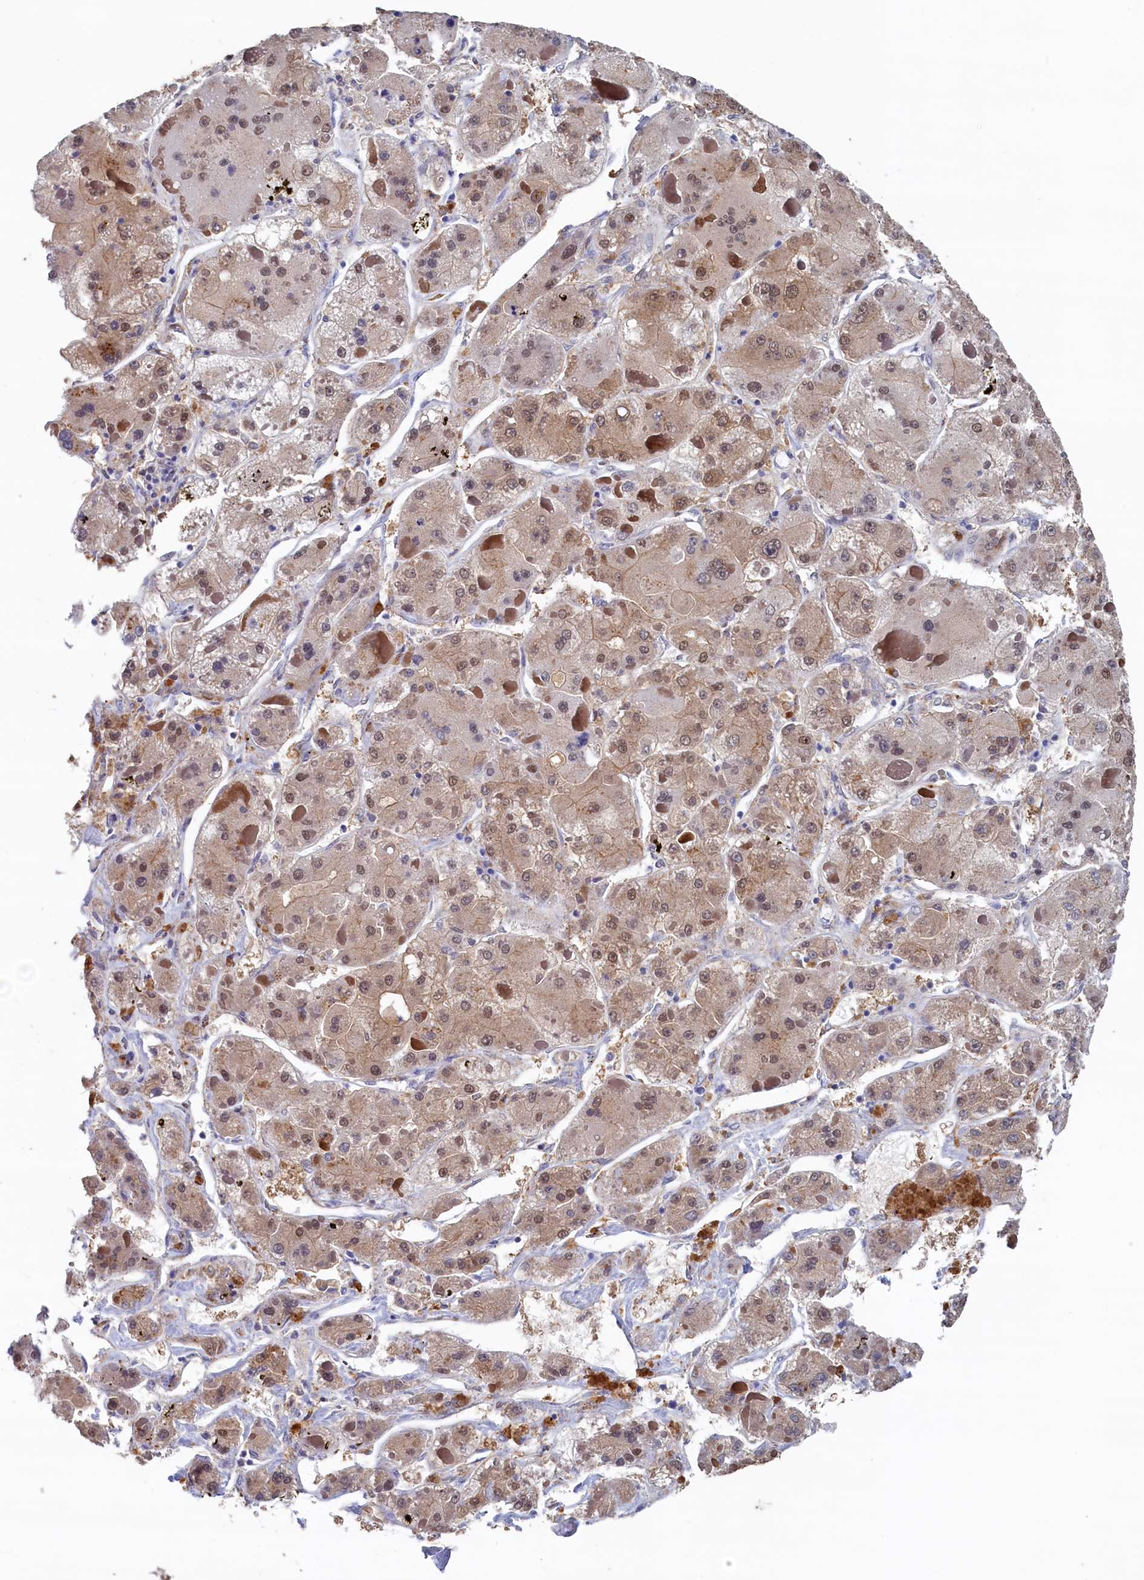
{"staining": {"intensity": "weak", "quantity": ">75%", "location": "cytoplasmic/membranous,nuclear"}, "tissue": "liver cancer", "cell_type": "Tumor cells", "image_type": "cancer", "snomed": [{"axis": "morphology", "description": "Carcinoma, Hepatocellular, NOS"}, {"axis": "topography", "description": "Liver"}], "caption": "The image exhibits a brown stain indicating the presence of a protein in the cytoplasmic/membranous and nuclear of tumor cells in liver cancer (hepatocellular carcinoma). Using DAB (brown) and hematoxylin (blue) stains, captured at high magnification using brightfield microscopy.", "gene": "AHCY", "patient": {"sex": "female", "age": 73}}